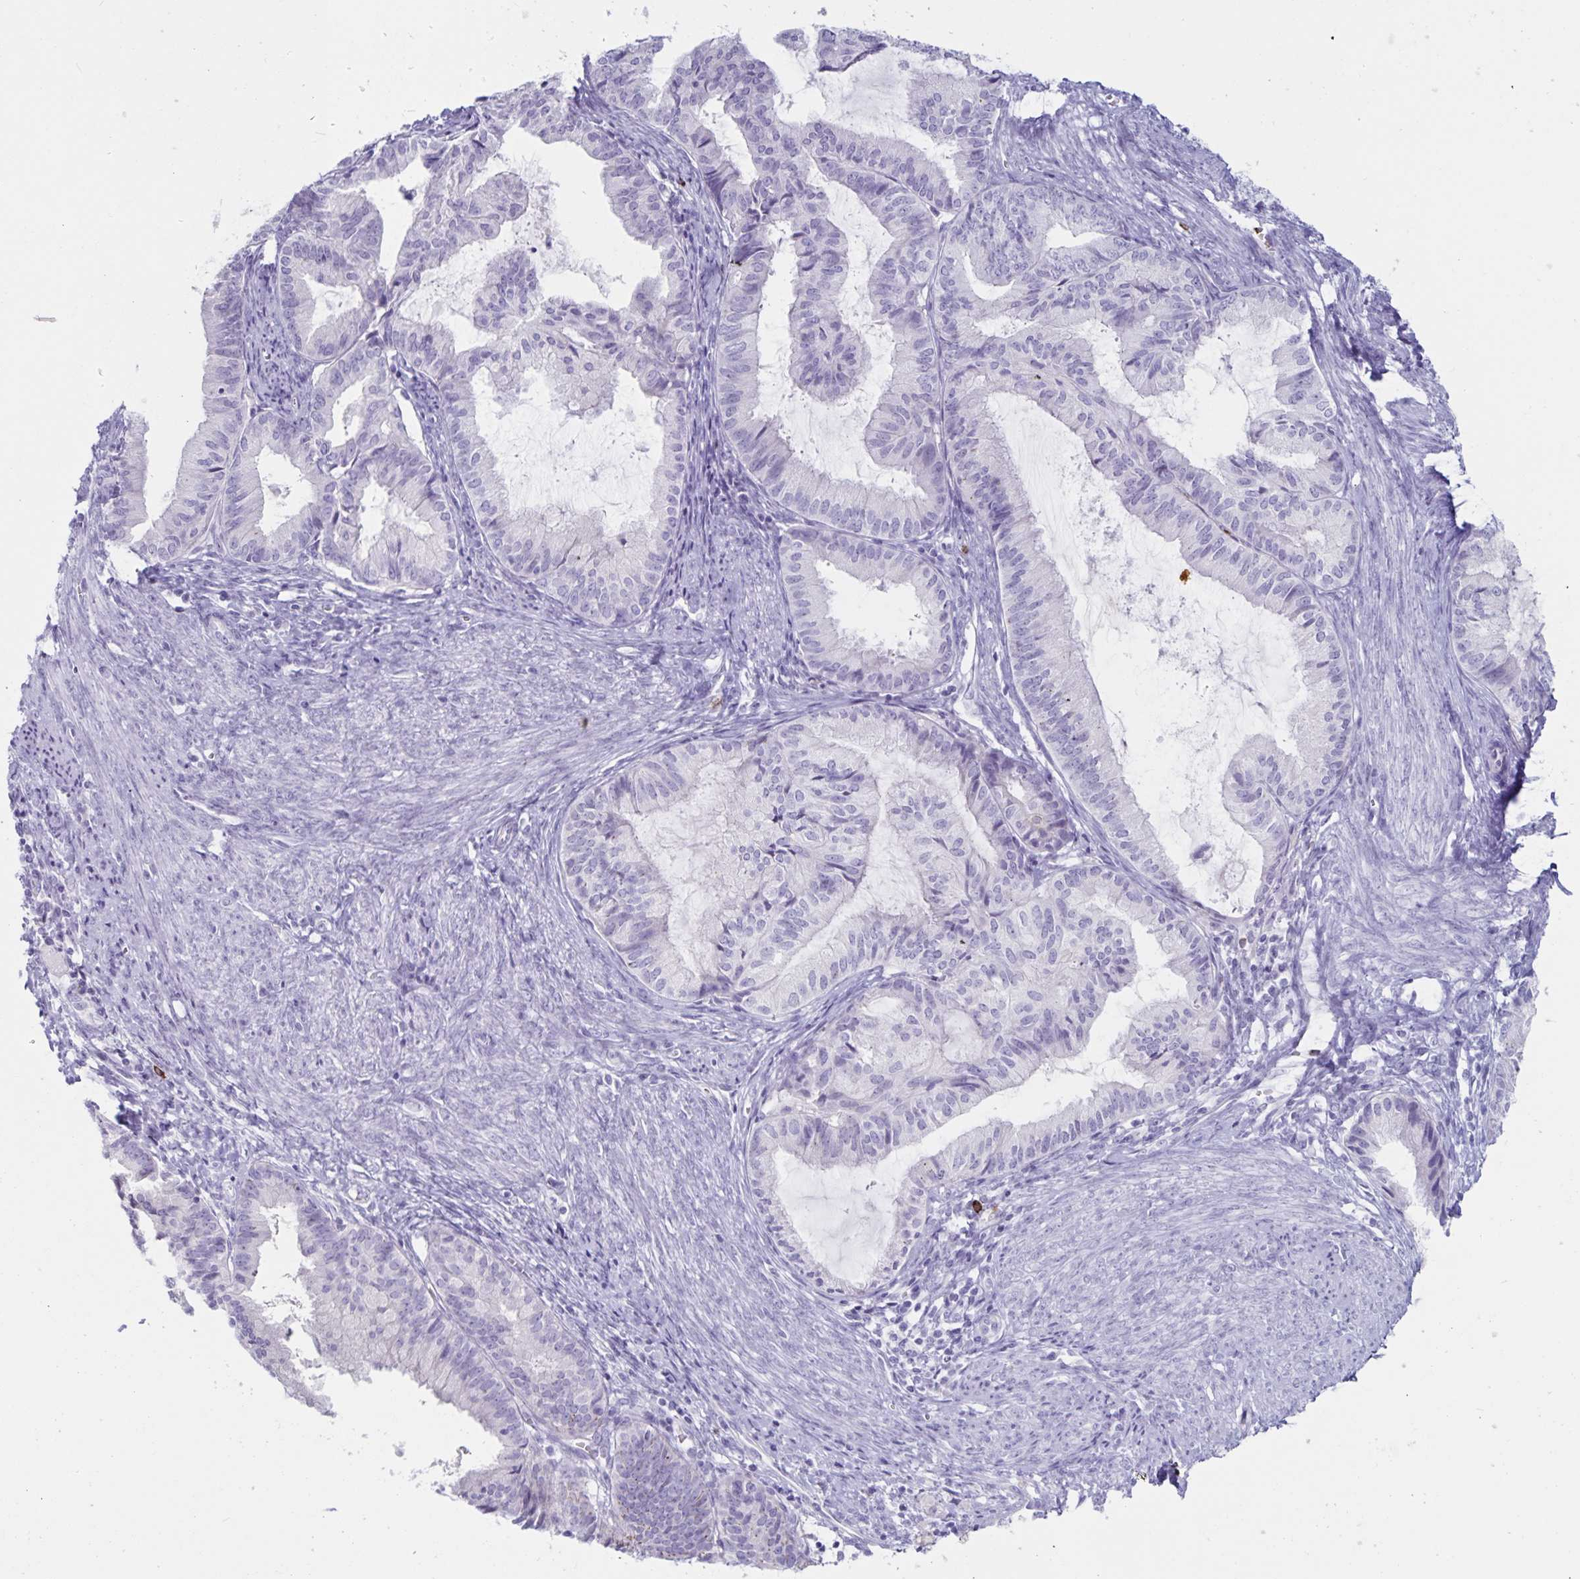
{"staining": {"intensity": "negative", "quantity": "none", "location": "none"}, "tissue": "endometrial cancer", "cell_type": "Tumor cells", "image_type": "cancer", "snomed": [{"axis": "morphology", "description": "Adenocarcinoma, NOS"}, {"axis": "topography", "description": "Endometrium"}], "caption": "A high-resolution histopathology image shows immunohistochemistry staining of endometrial cancer, which shows no significant expression in tumor cells. (Stains: DAB immunohistochemistry (IHC) with hematoxylin counter stain, Microscopy: brightfield microscopy at high magnification).", "gene": "GNLY", "patient": {"sex": "female", "age": 86}}